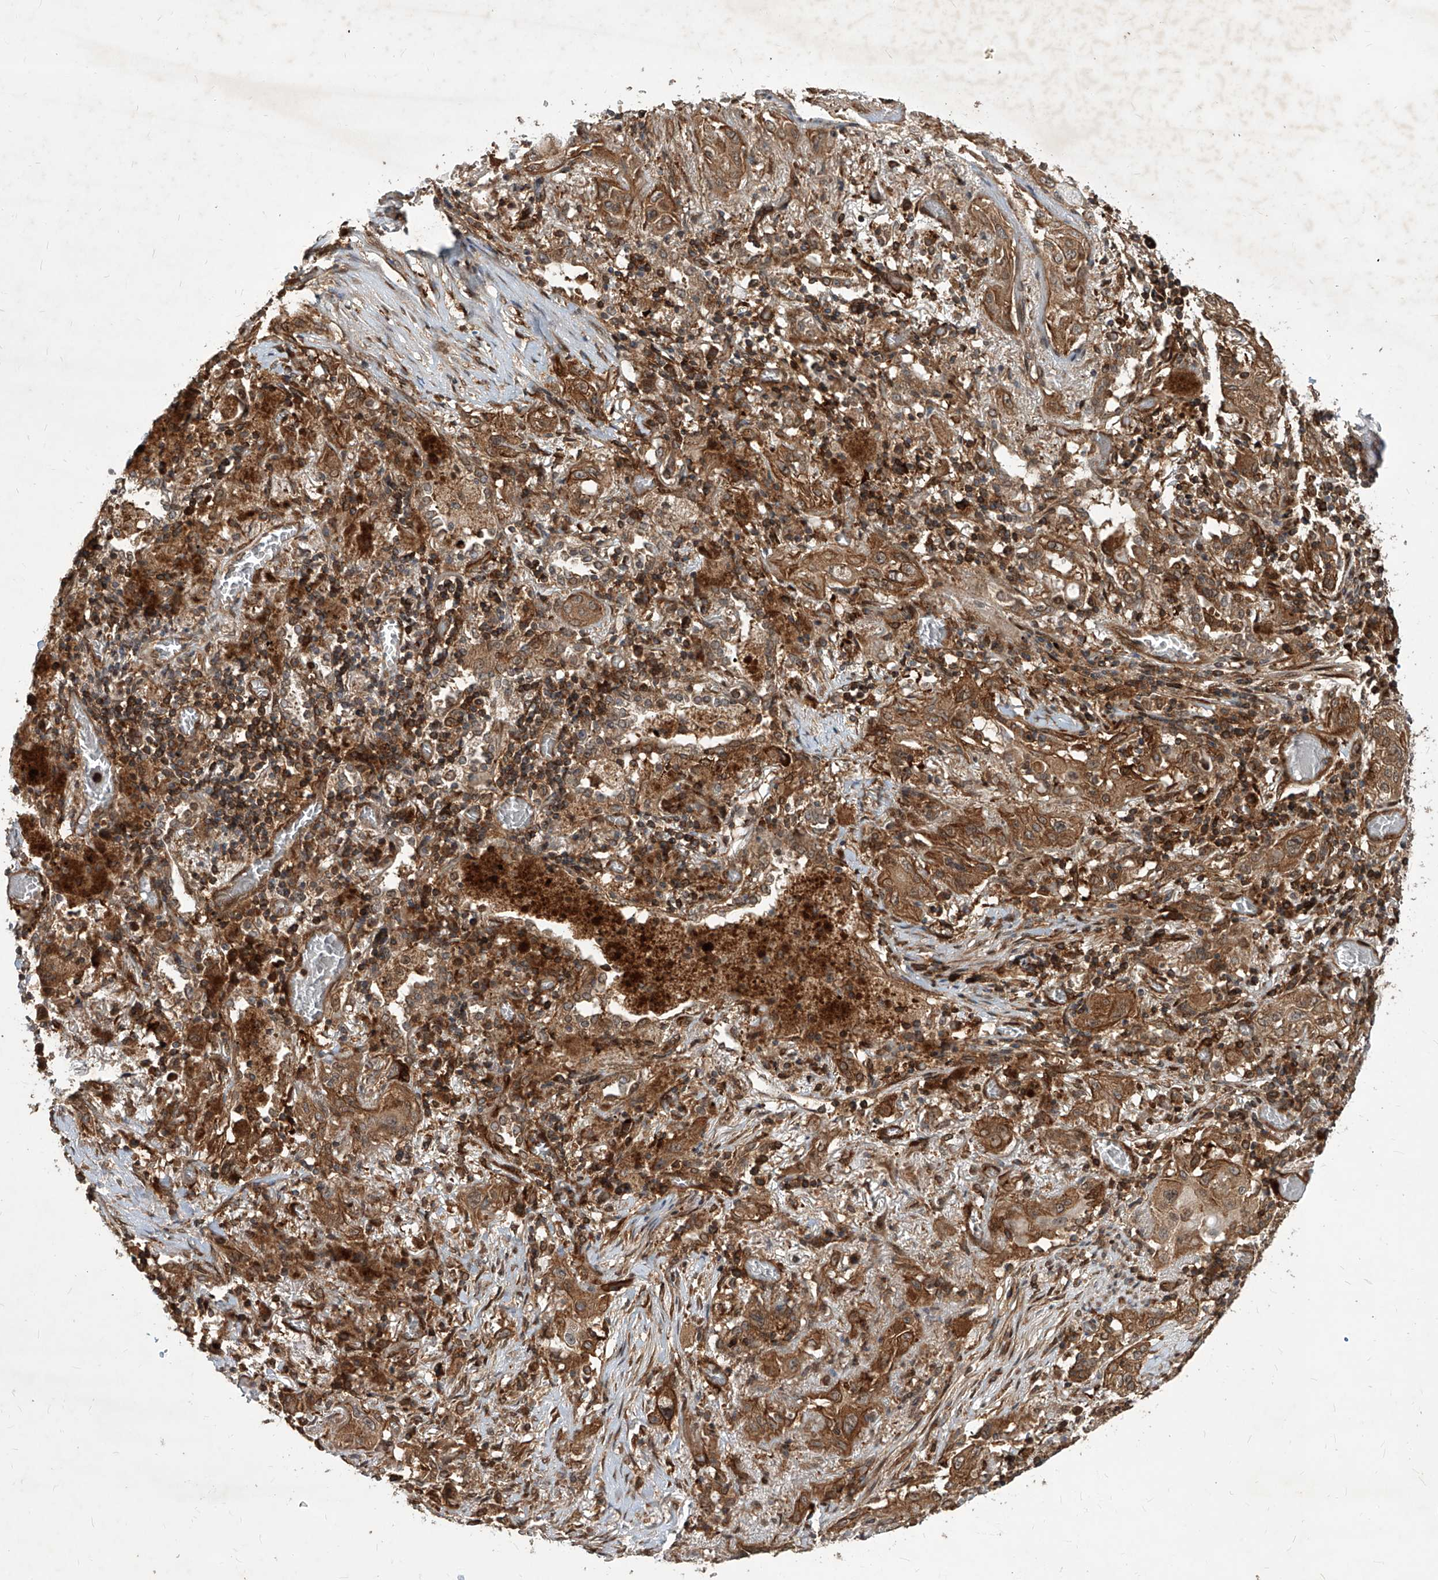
{"staining": {"intensity": "moderate", "quantity": ">75%", "location": "cytoplasmic/membranous,nuclear"}, "tissue": "lung cancer", "cell_type": "Tumor cells", "image_type": "cancer", "snomed": [{"axis": "morphology", "description": "Squamous cell carcinoma, NOS"}, {"axis": "topography", "description": "Lung"}], "caption": "Protein expression analysis of human lung cancer reveals moderate cytoplasmic/membranous and nuclear staining in approximately >75% of tumor cells.", "gene": "MAGED2", "patient": {"sex": "female", "age": 47}}